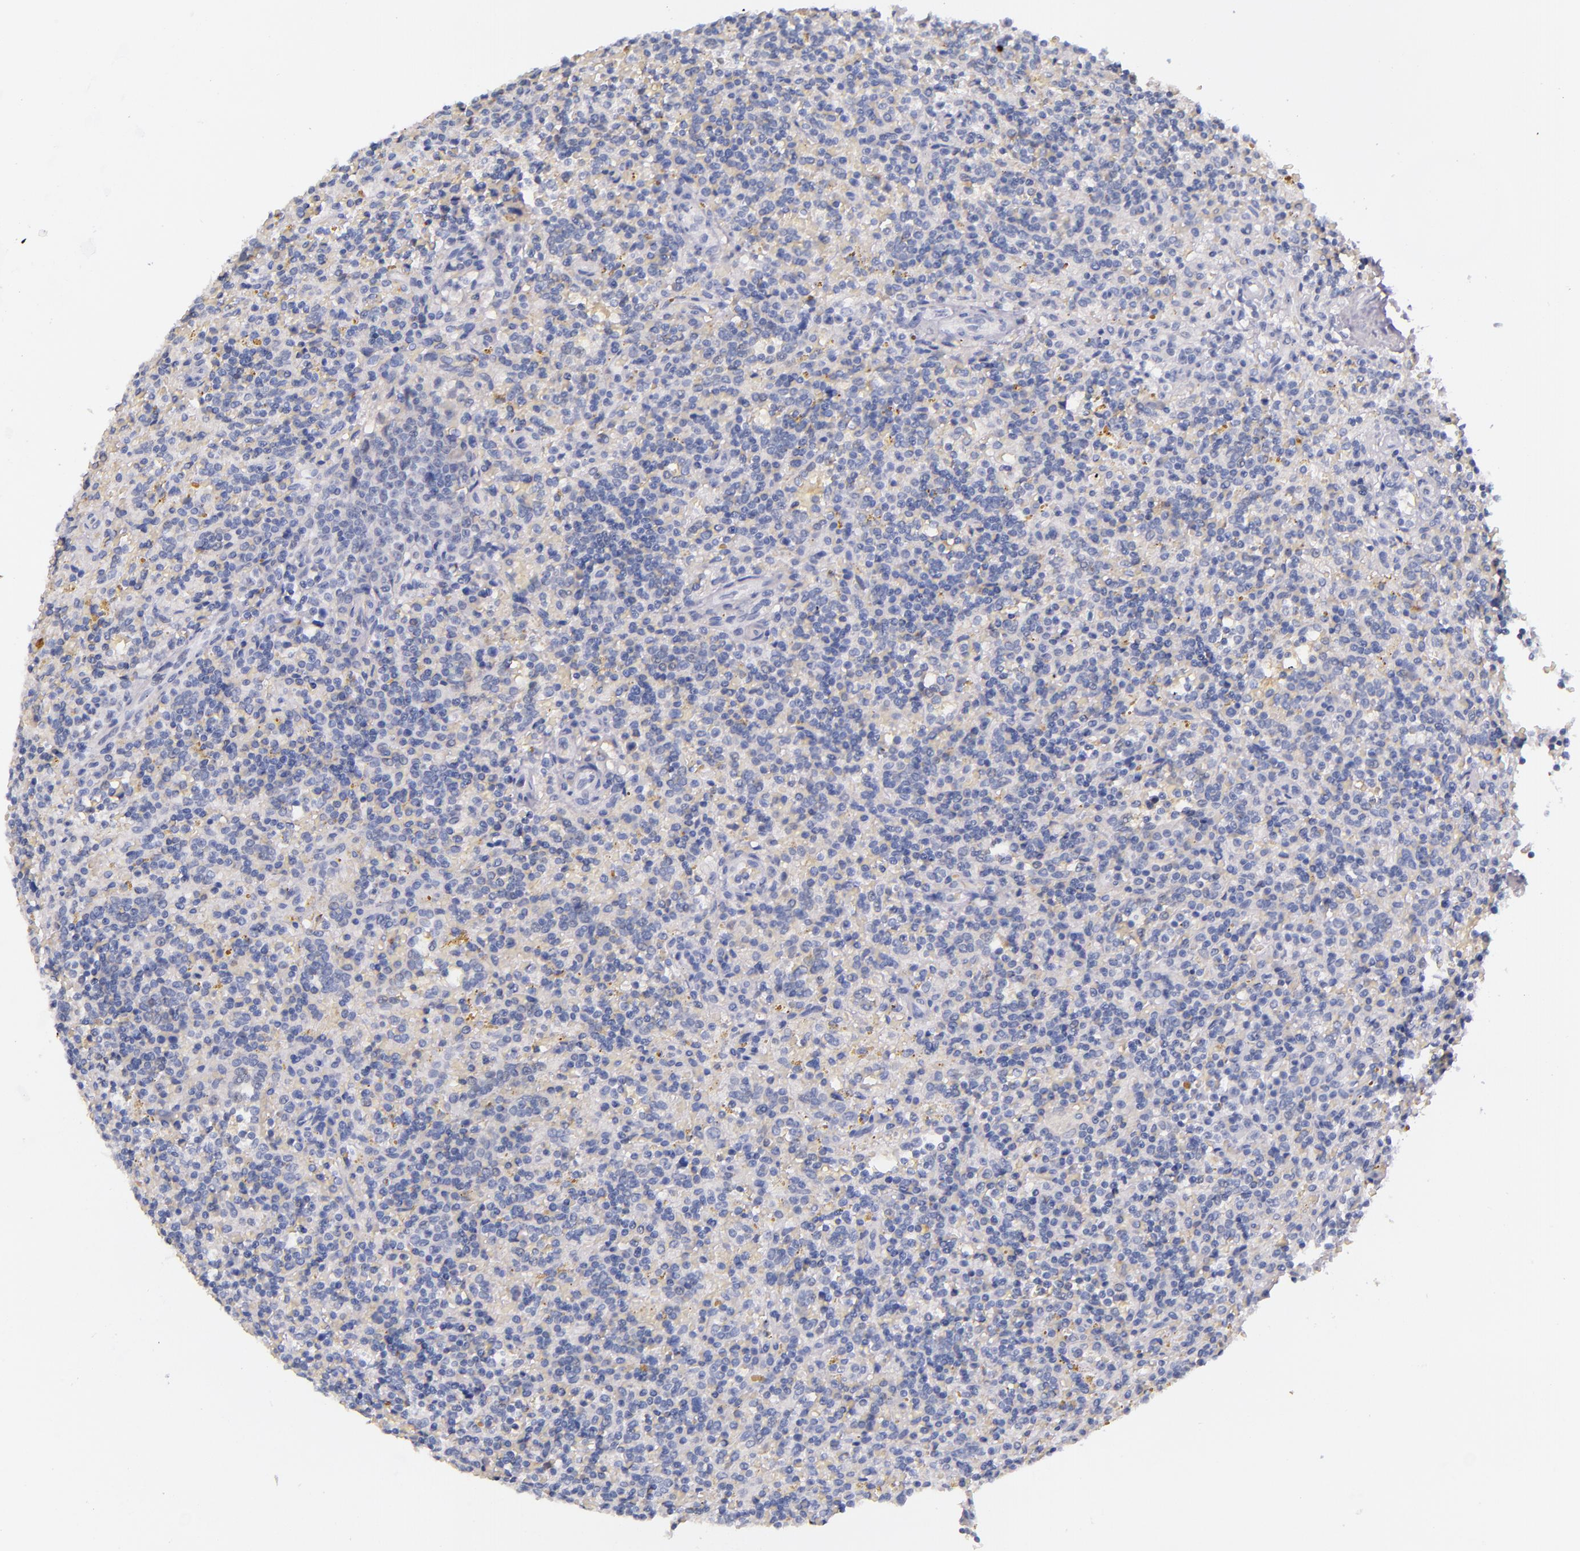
{"staining": {"intensity": "negative", "quantity": "none", "location": "none"}, "tissue": "lymphoma", "cell_type": "Tumor cells", "image_type": "cancer", "snomed": [{"axis": "morphology", "description": "Malignant lymphoma, non-Hodgkin's type, Low grade"}, {"axis": "topography", "description": "Spleen"}], "caption": "There is no significant expression in tumor cells of low-grade malignant lymphoma, non-Hodgkin's type. (Brightfield microscopy of DAB (3,3'-diaminobenzidine) IHC at high magnification).", "gene": "KNG1", "patient": {"sex": "male", "age": 67}}